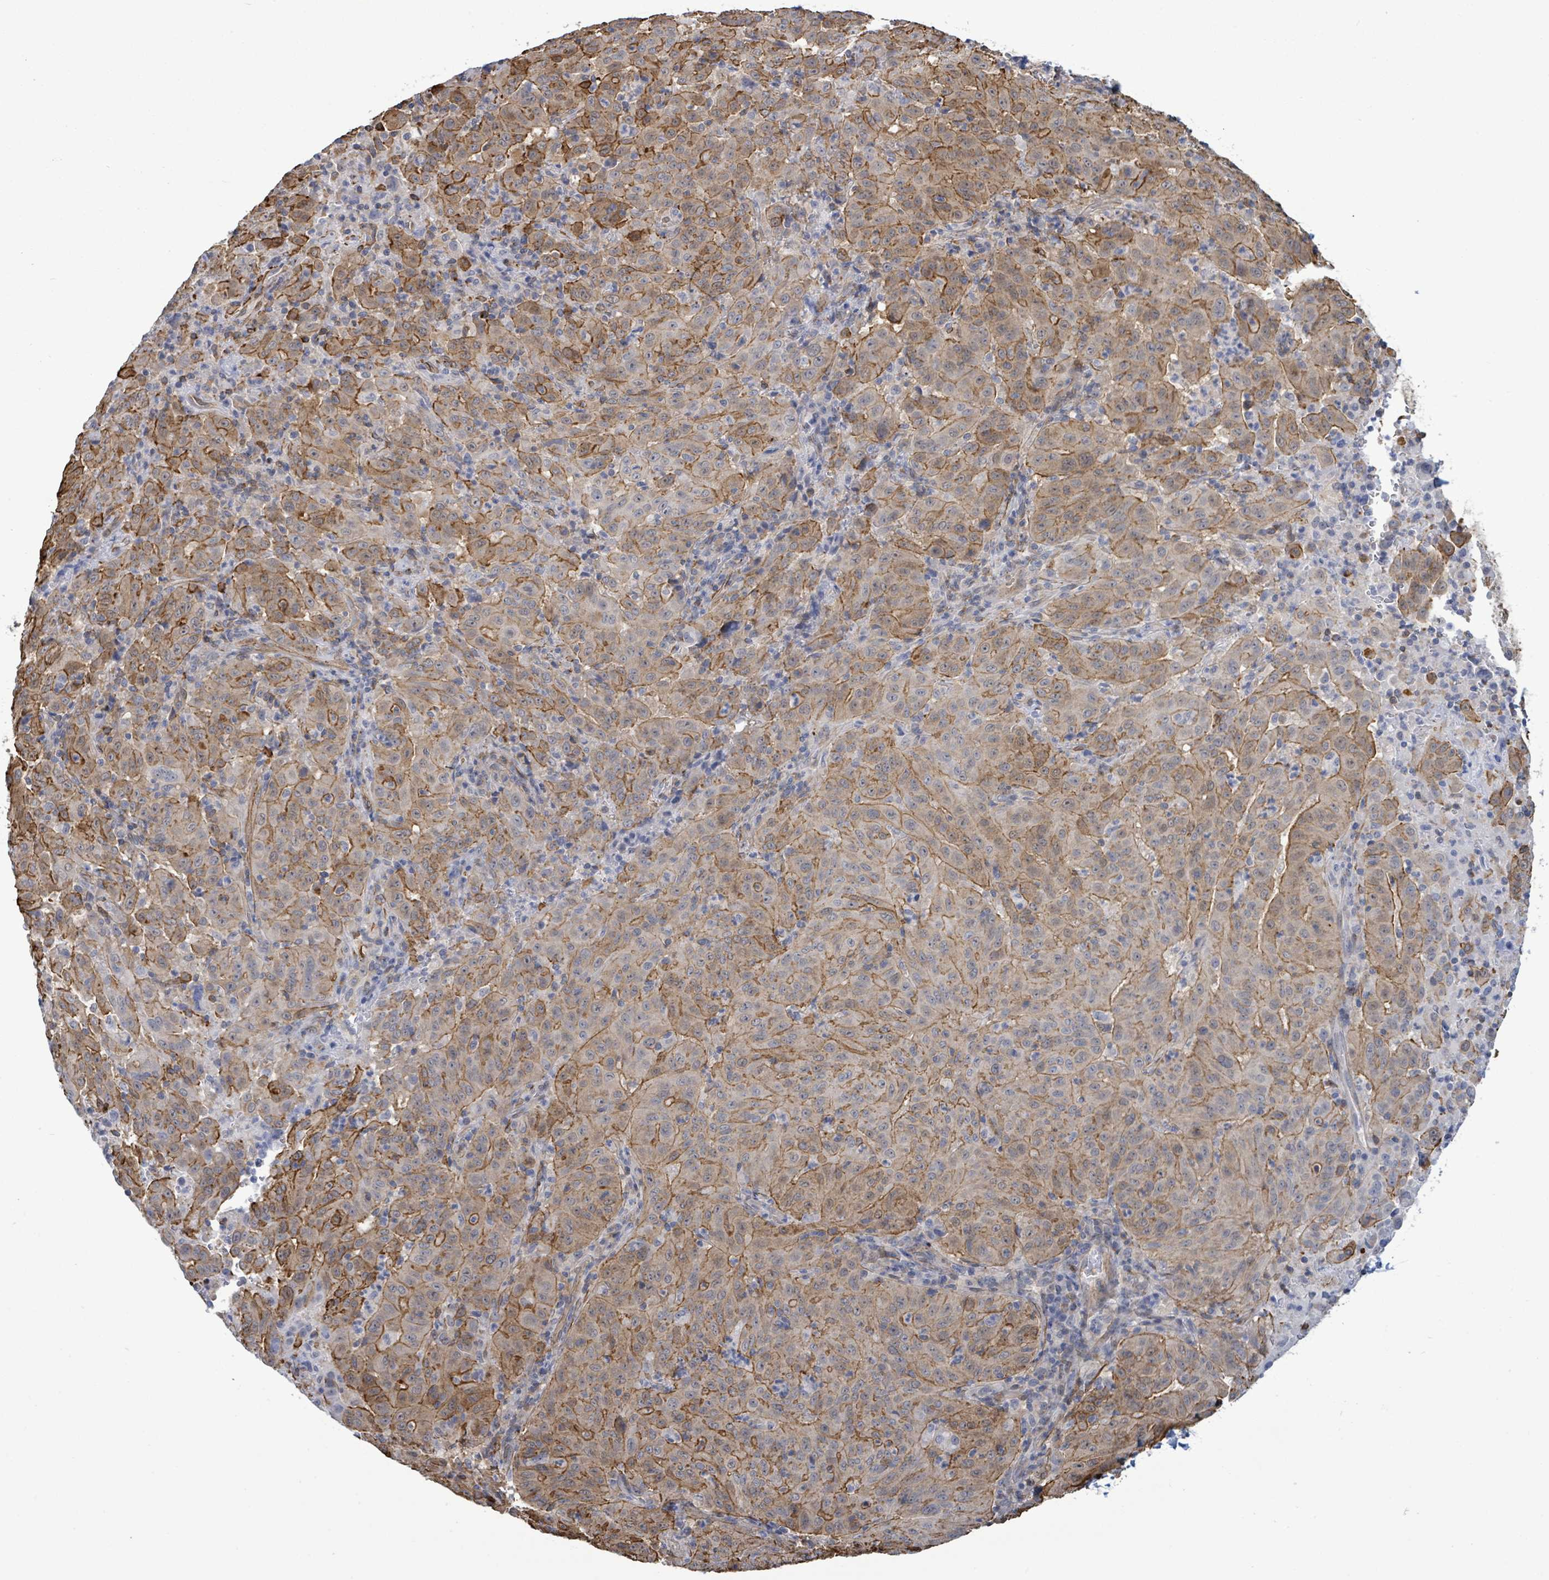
{"staining": {"intensity": "moderate", "quantity": ">75%", "location": "cytoplasmic/membranous"}, "tissue": "pancreatic cancer", "cell_type": "Tumor cells", "image_type": "cancer", "snomed": [{"axis": "morphology", "description": "Adenocarcinoma, NOS"}, {"axis": "topography", "description": "Pancreas"}], "caption": "Immunohistochemical staining of human pancreatic cancer shows moderate cytoplasmic/membranous protein staining in about >75% of tumor cells. The staining was performed using DAB (3,3'-diaminobenzidine) to visualize the protein expression in brown, while the nuclei were stained in blue with hematoxylin (Magnification: 20x).", "gene": "PRKRIP1", "patient": {"sex": "male", "age": 63}}